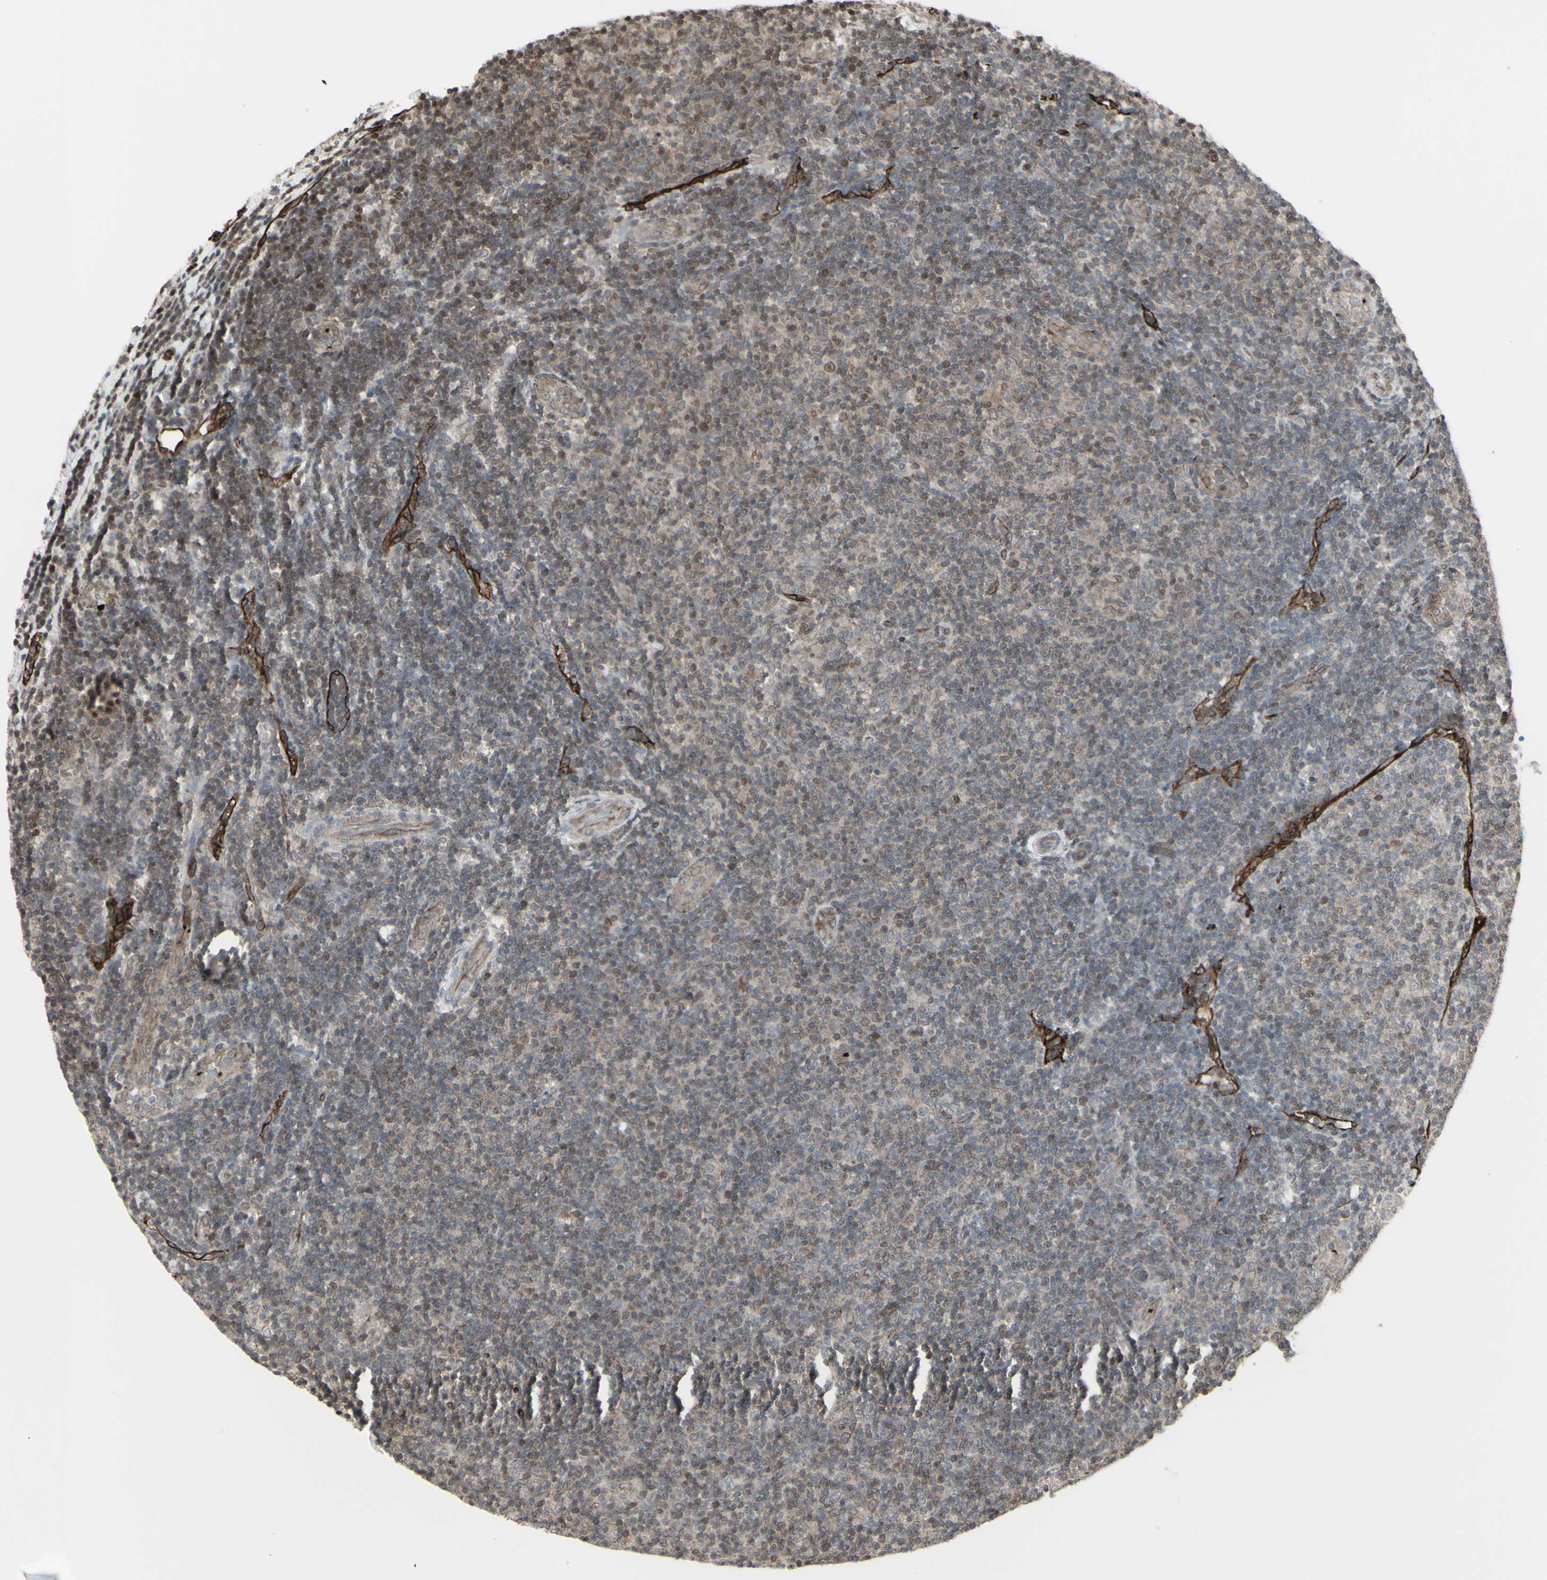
{"staining": {"intensity": "weak", "quantity": ">75%", "location": "cytoplasmic/membranous,nuclear"}, "tissue": "lymphoma", "cell_type": "Tumor cells", "image_type": "cancer", "snomed": [{"axis": "morphology", "description": "Malignant lymphoma, non-Hodgkin's type, Low grade"}, {"axis": "topography", "description": "Lymph node"}], "caption": "Immunohistochemistry (IHC) staining of lymphoma, which shows low levels of weak cytoplasmic/membranous and nuclear expression in approximately >75% of tumor cells indicating weak cytoplasmic/membranous and nuclear protein expression. The staining was performed using DAB (3,3'-diaminobenzidine) (brown) for protein detection and nuclei were counterstained in hematoxylin (blue).", "gene": "DTX3L", "patient": {"sex": "male", "age": 83}}